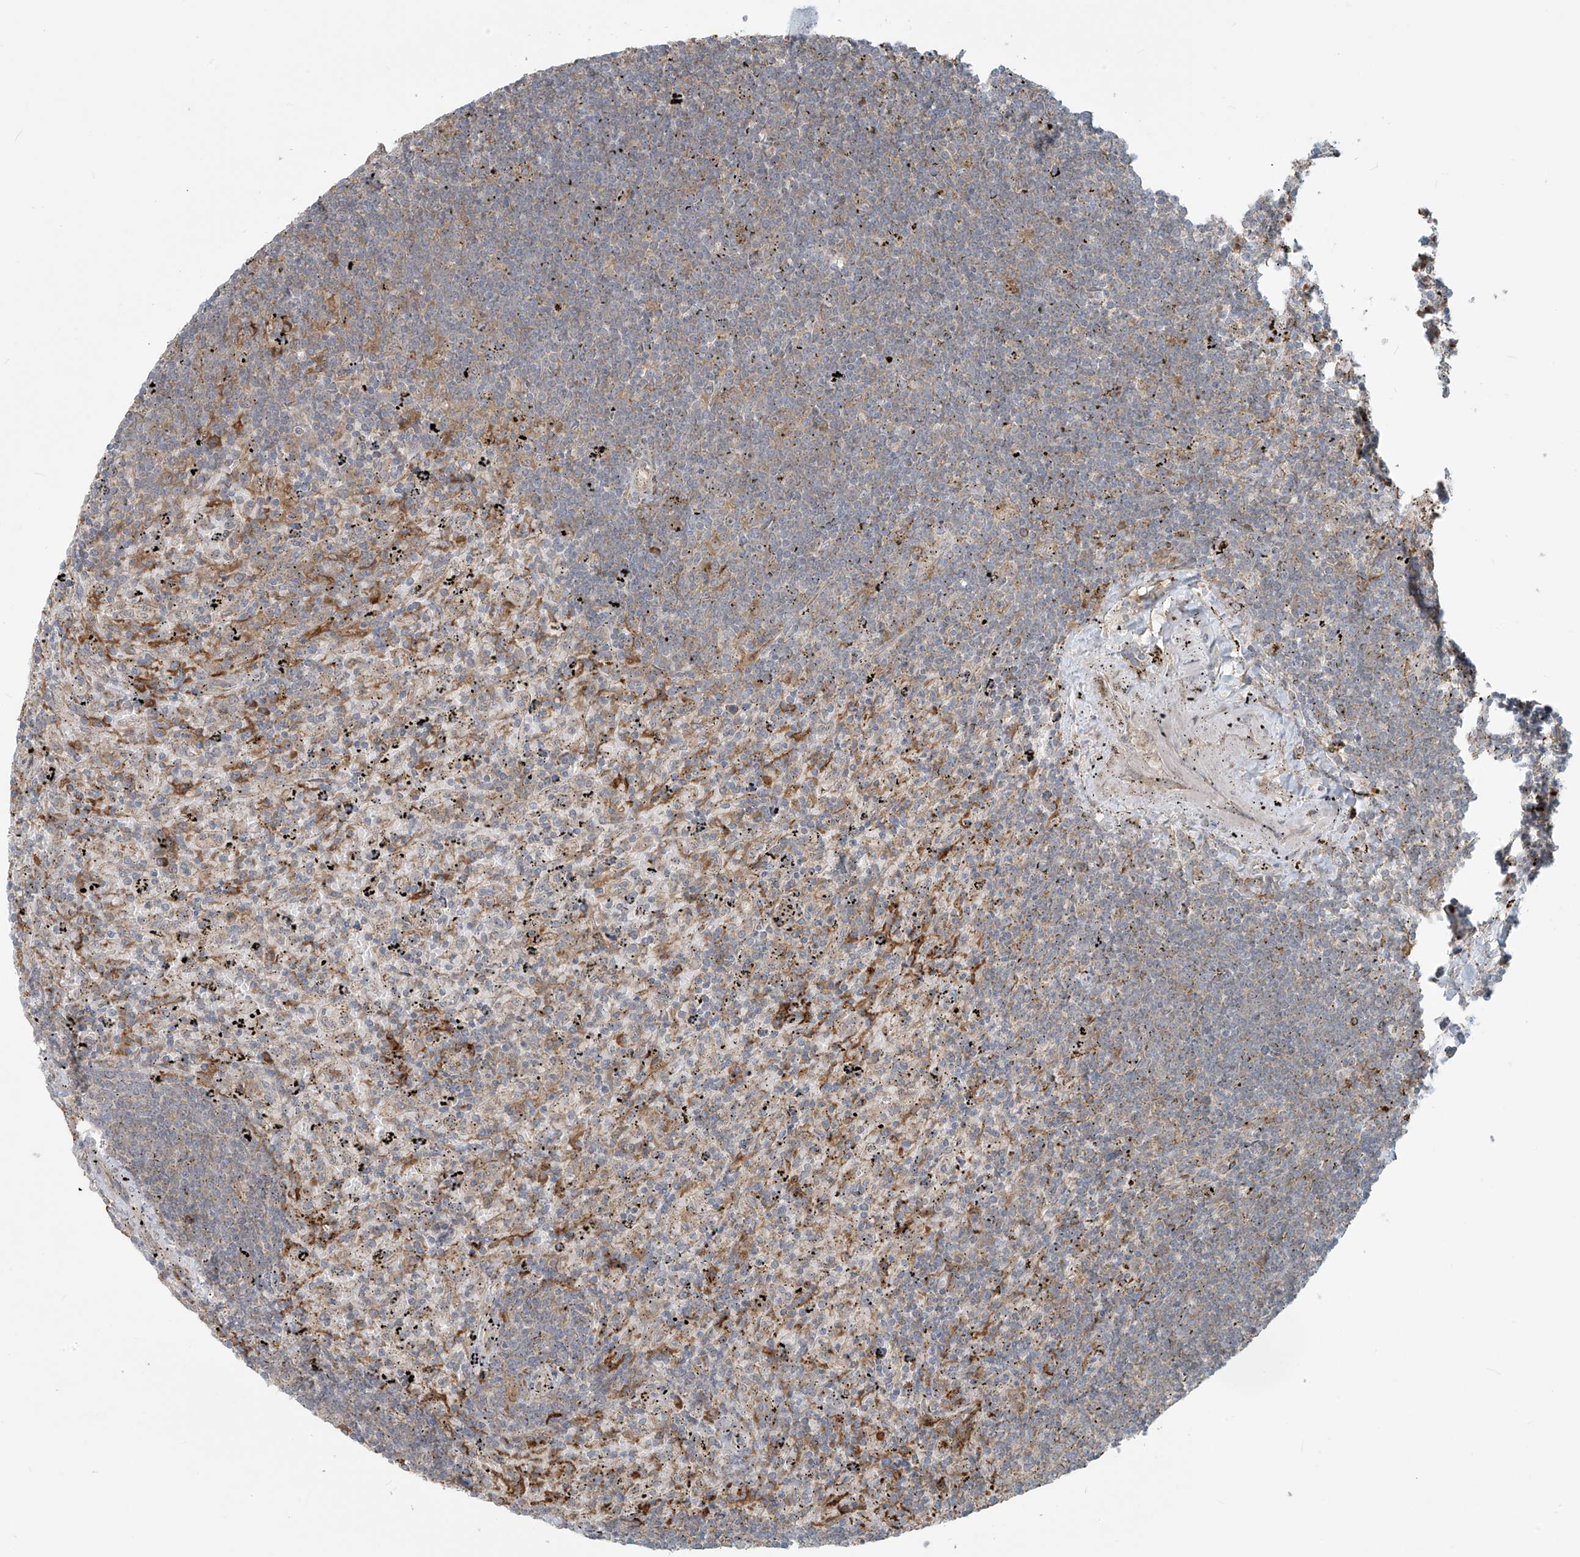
{"staining": {"intensity": "weak", "quantity": "<25%", "location": "cytoplasmic/membranous"}, "tissue": "lymphoma", "cell_type": "Tumor cells", "image_type": "cancer", "snomed": [{"axis": "morphology", "description": "Malignant lymphoma, non-Hodgkin's type, Low grade"}, {"axis": "topography", "description": "Spleen"}], "caption": "IHC image of human low-grade malignant lymphoma, non-Hodgkin's type stained for a protein (brown), which reveals no staining in tumor cells. Brightfield microscopy of IHC stained with DAB (3,3'-diaminobenzidine) (brown) and hematoxylin (blue), captured at high magnification.", "gene": "KATNIP", "patient": {"sex": "male", "age": 76}}